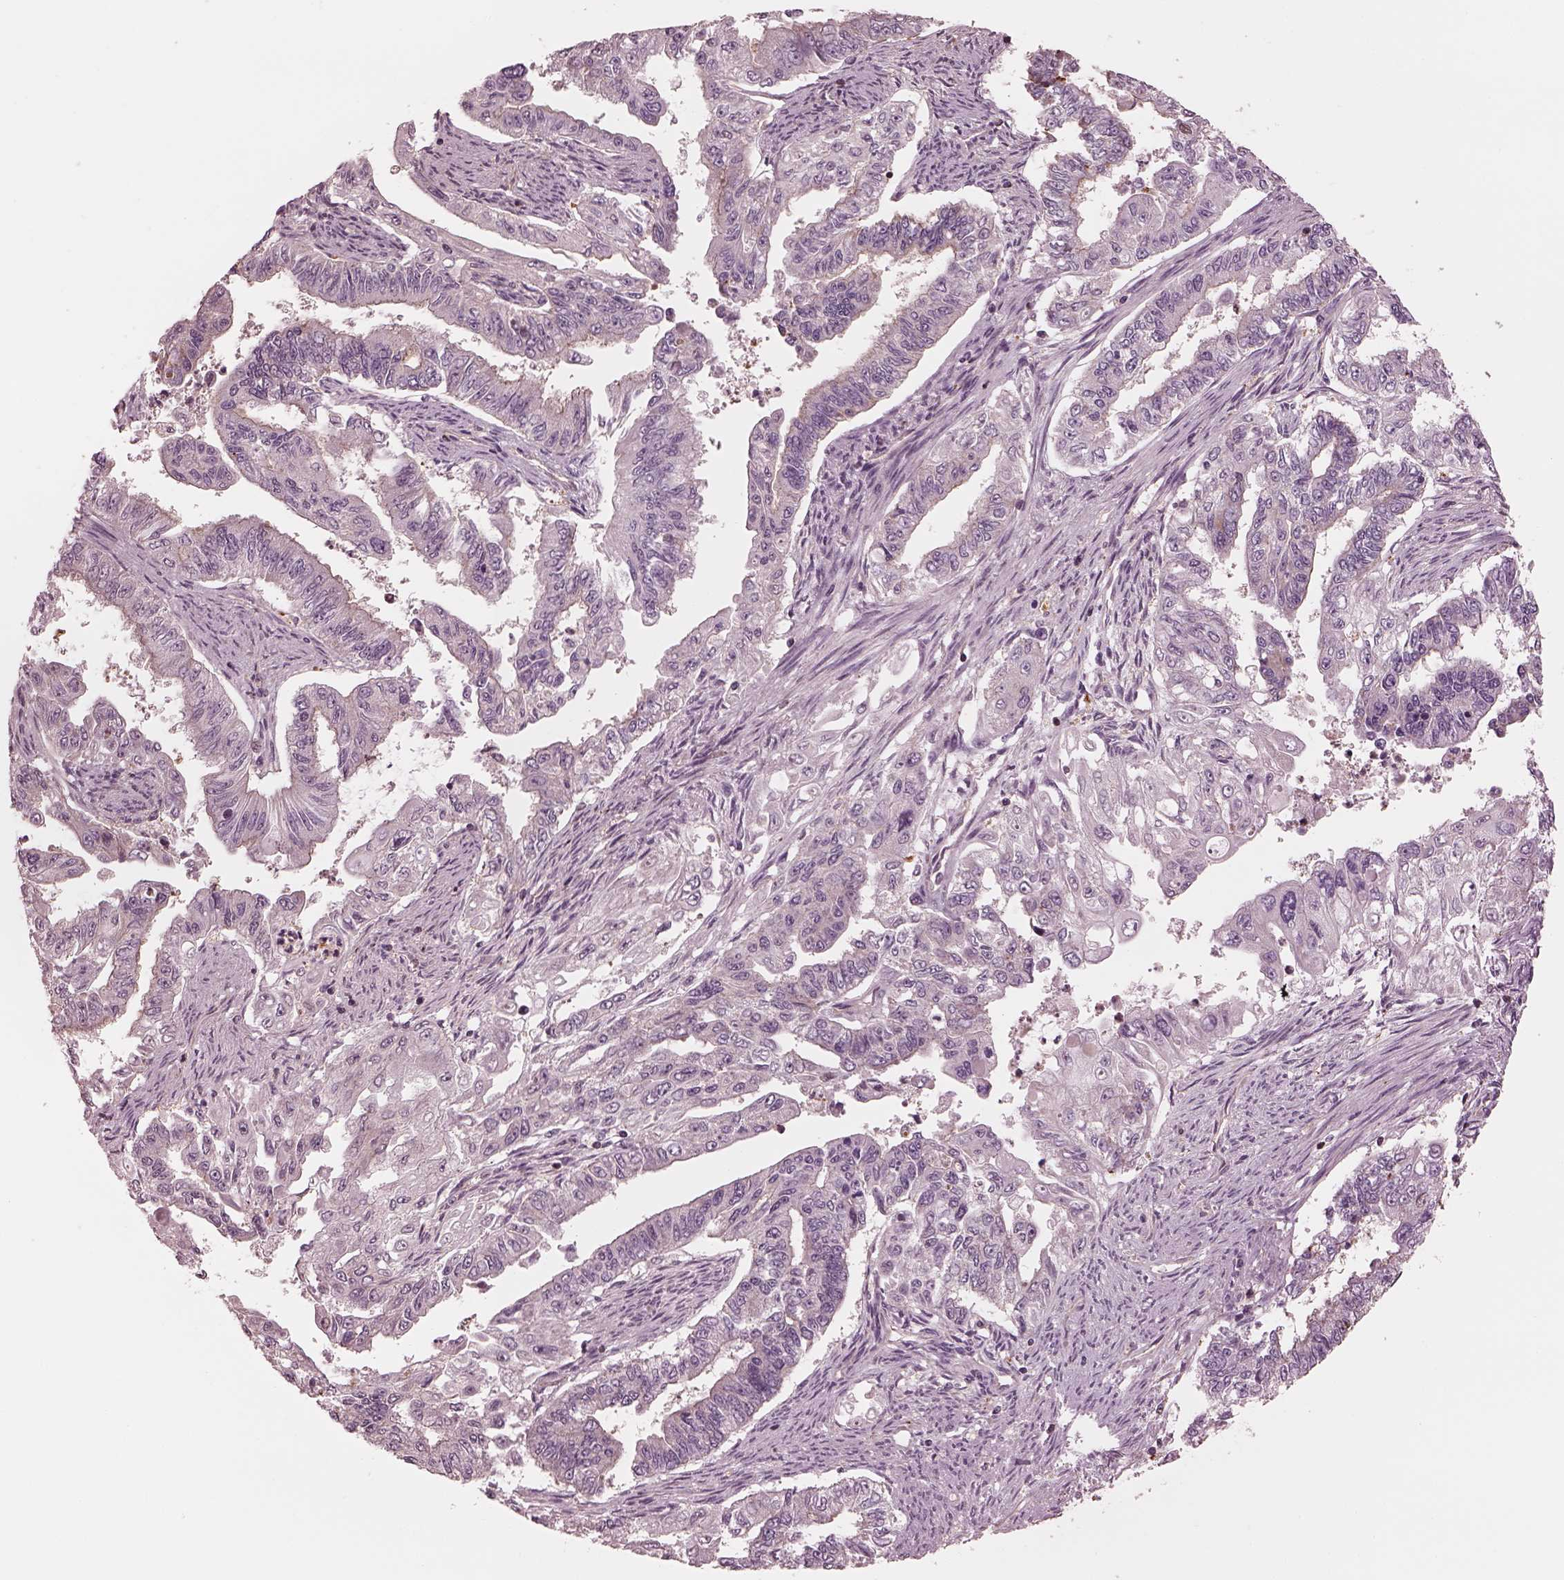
{"staining": {"intensity": "negative", "quantity": "none", "location": "none"}, "tissue": "endometrial cancer", "cell_type": "Tumor cells", "image_type": "cancer", "snomed": [{"axis": "morphology", "description": "Adenocarcinoma, NOS"}, {"axis": "topography", "description": "Uterus"}], "caption": "This is a histopathology image of IHC staining of adenocarcinoma (endometrial), which shows no positivity in tumor cells.", "gene": "STK33", "patient": {"sex": "female", "age": 59}}